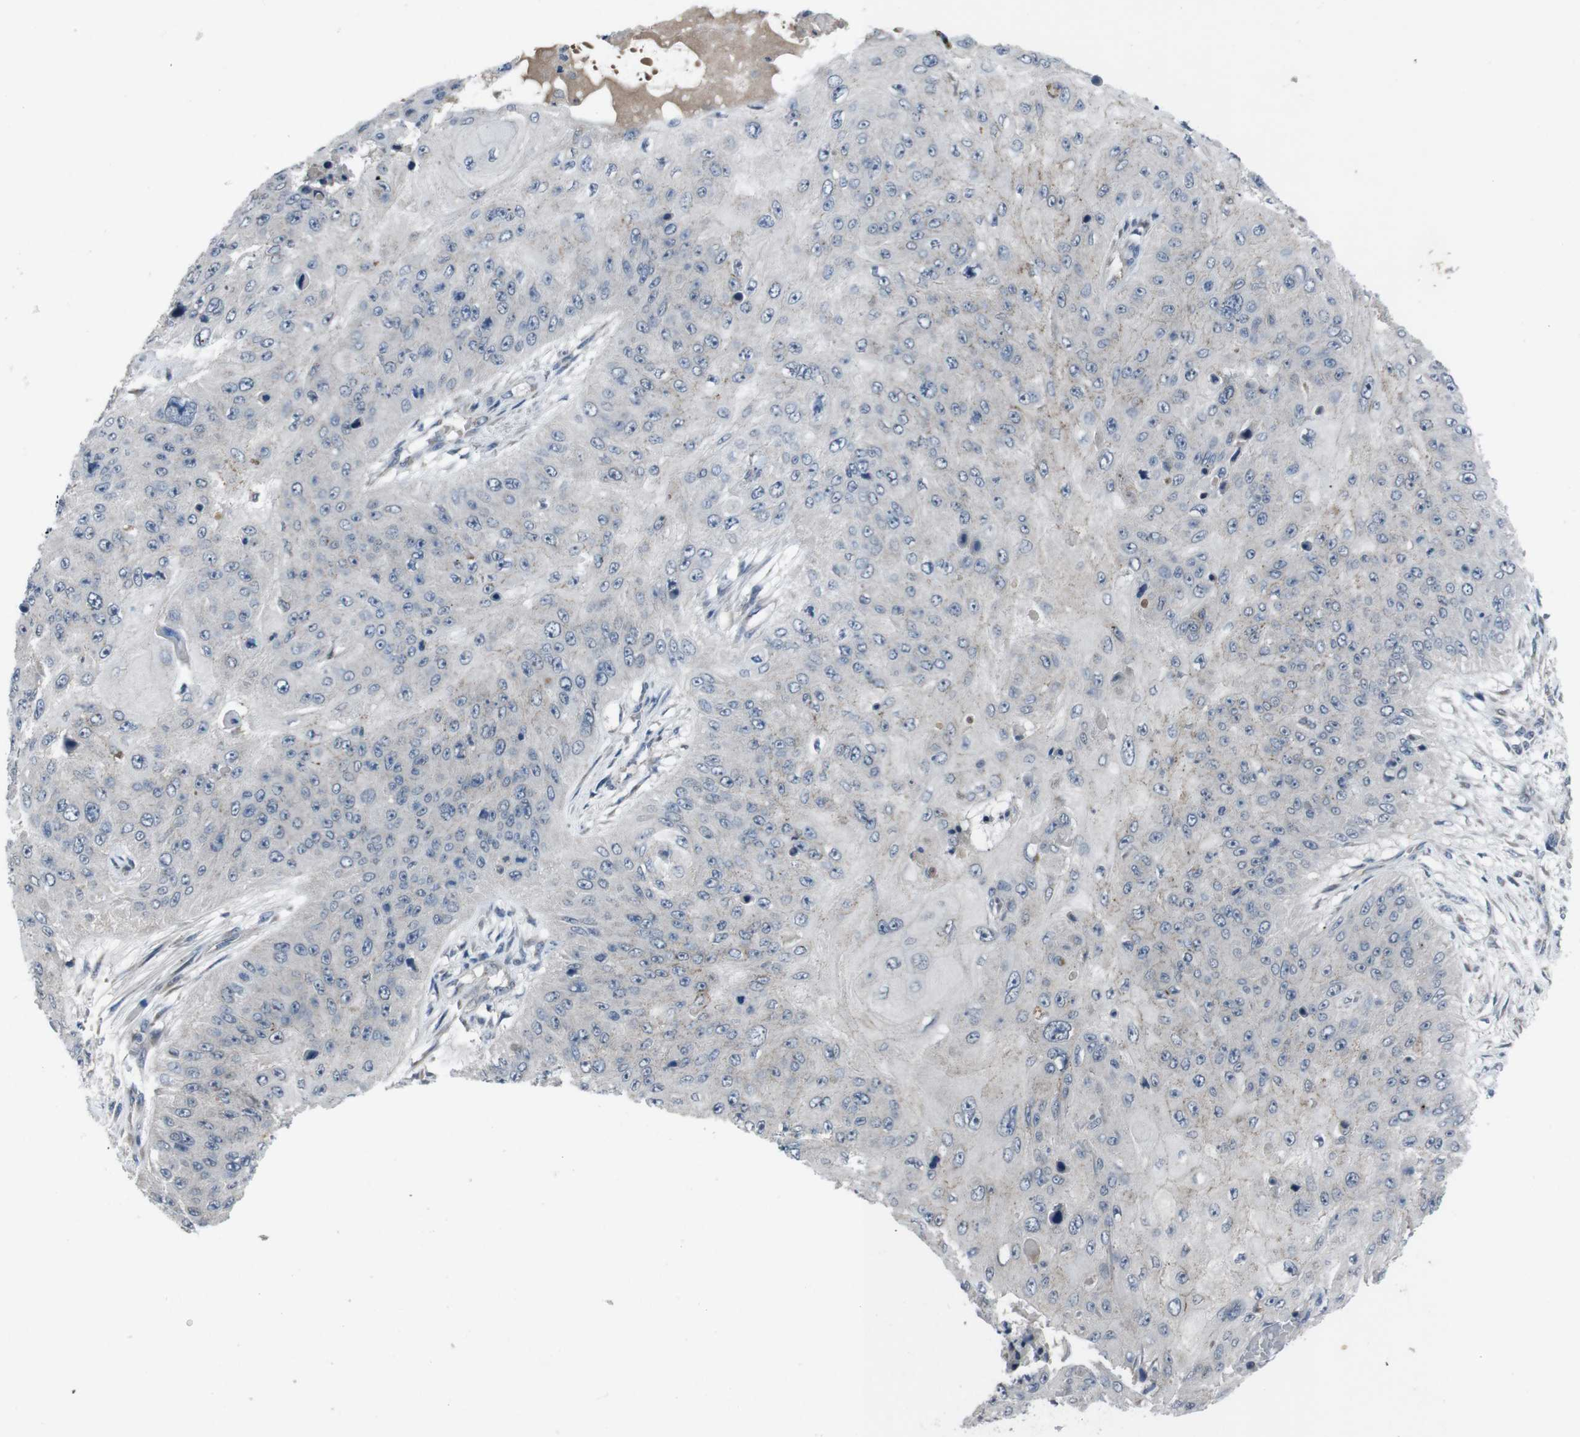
{"staining": {"intensity": "negative", "quantity": "none", "location": "none"}, "tissue": "skin cancer", "cell_type": "Tumor cells", "image_type": "cancer", "snomed": [{"axis": "morphology", "description": "Squamous cell carcinoma, NOS"}, {"axis": "topography", "description": "Skin"}], "caption": "Immunohistochemistry (IHC) photomicrograph of human skin cancer (squamous cell carcinoma) stained for a protein (brown), which demonstrates no positivity in tumor cells. (DAB (3,3'-diaminobenzidine) immunohistochemistry (IHC) with hematoxylin counter stain).", "gene": "EFNA5", "patient": {"sex": "female", "age": 80}}